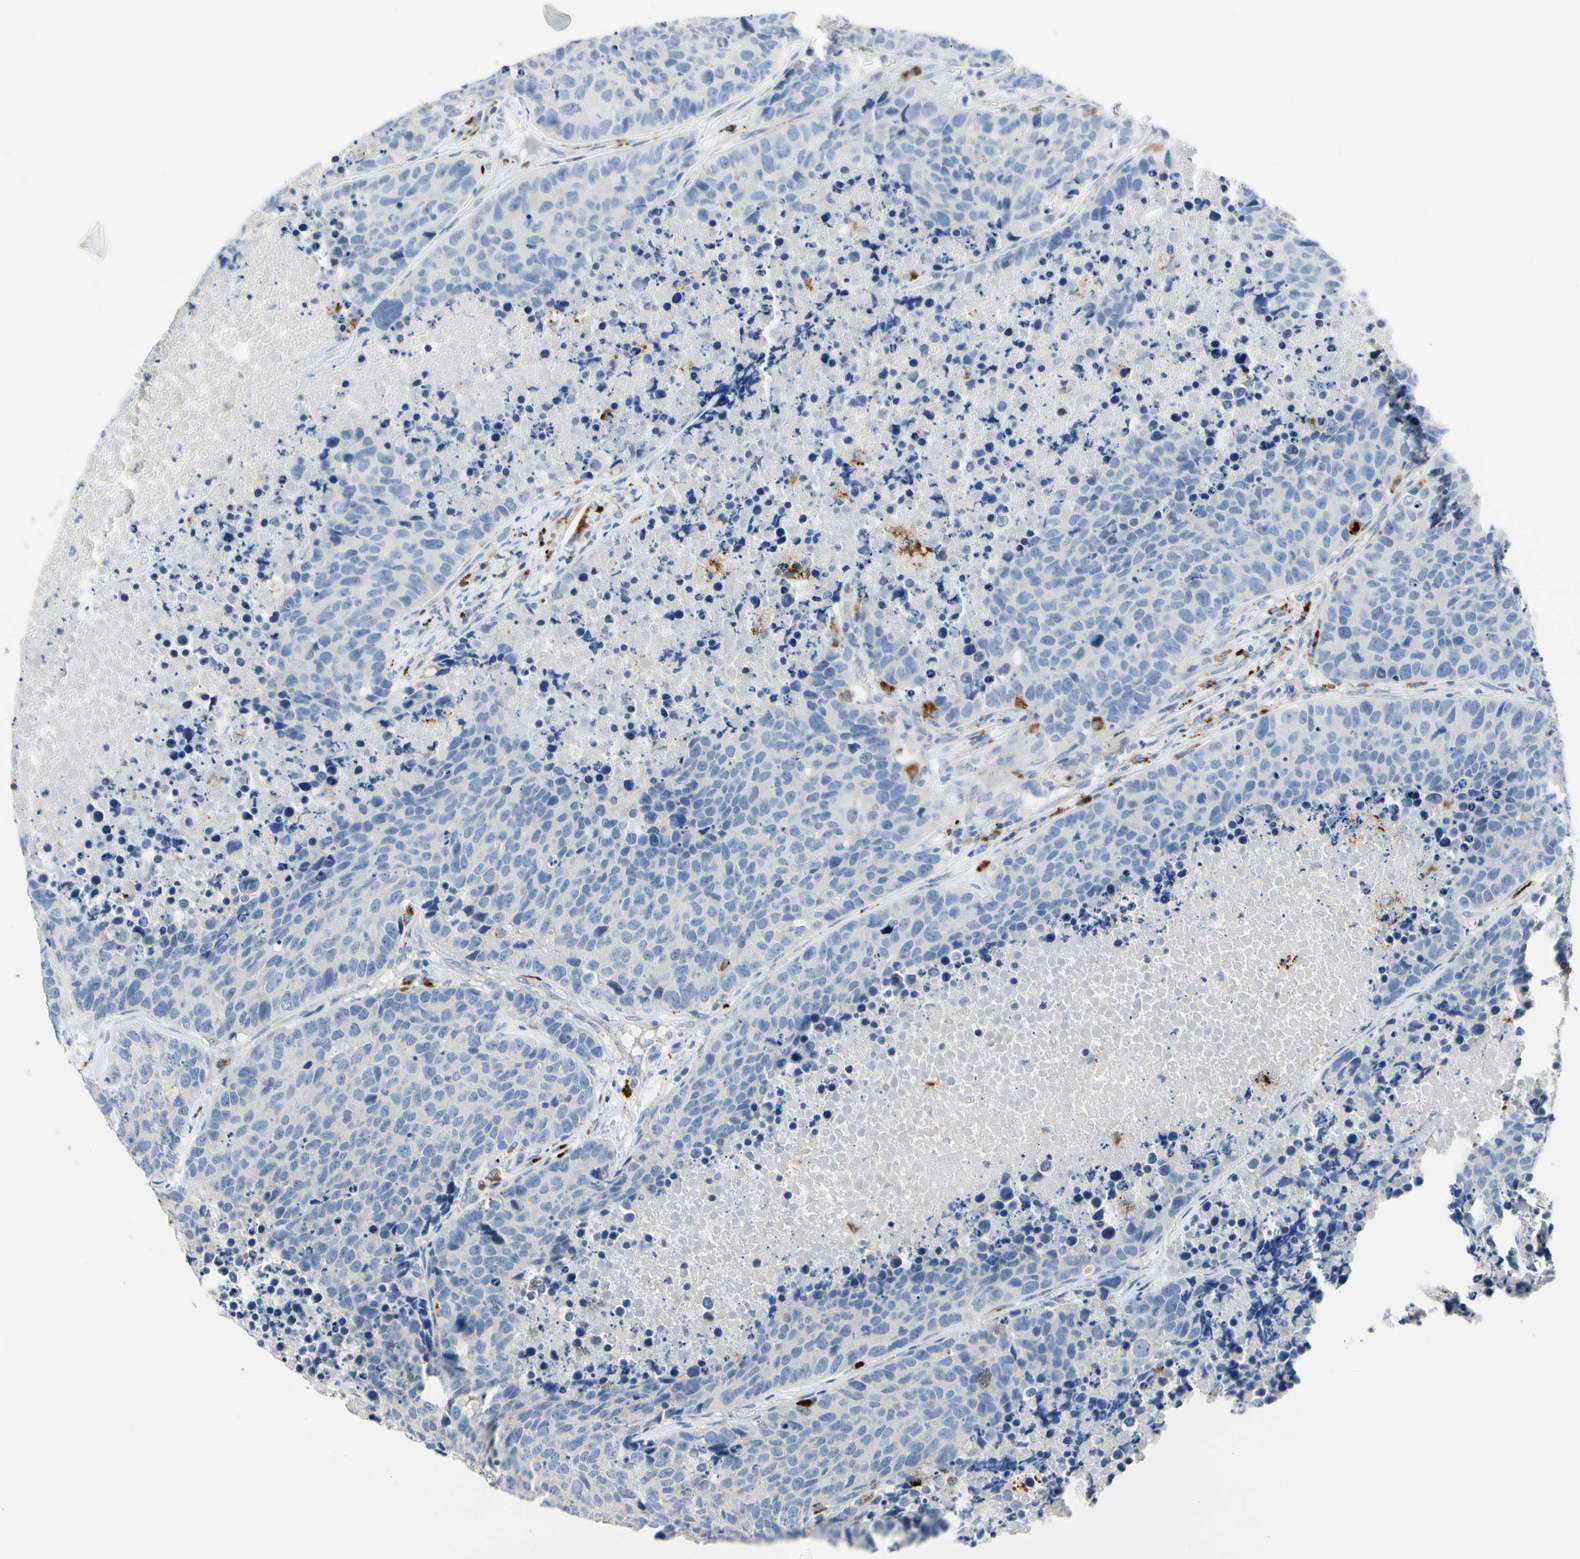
{"staining": {"intensity": "negative", "quantity": "none", "location": "none"}, "tissue": "carcinoid", "cell_type": "Tumor cells", "image_type": "cancer", "snomed": [{"axis": "morphology", "description": "Carcinoid, malignant, NOS"}, {"axis": "topography", "description": "Lung"}], "caption": "An immunohistochemistry image of carcinoid is shown. There is no staining in tumor cells of carcinoid.", "gene": "RETSAT", "patient": {"sex": "male", "age": 60}}